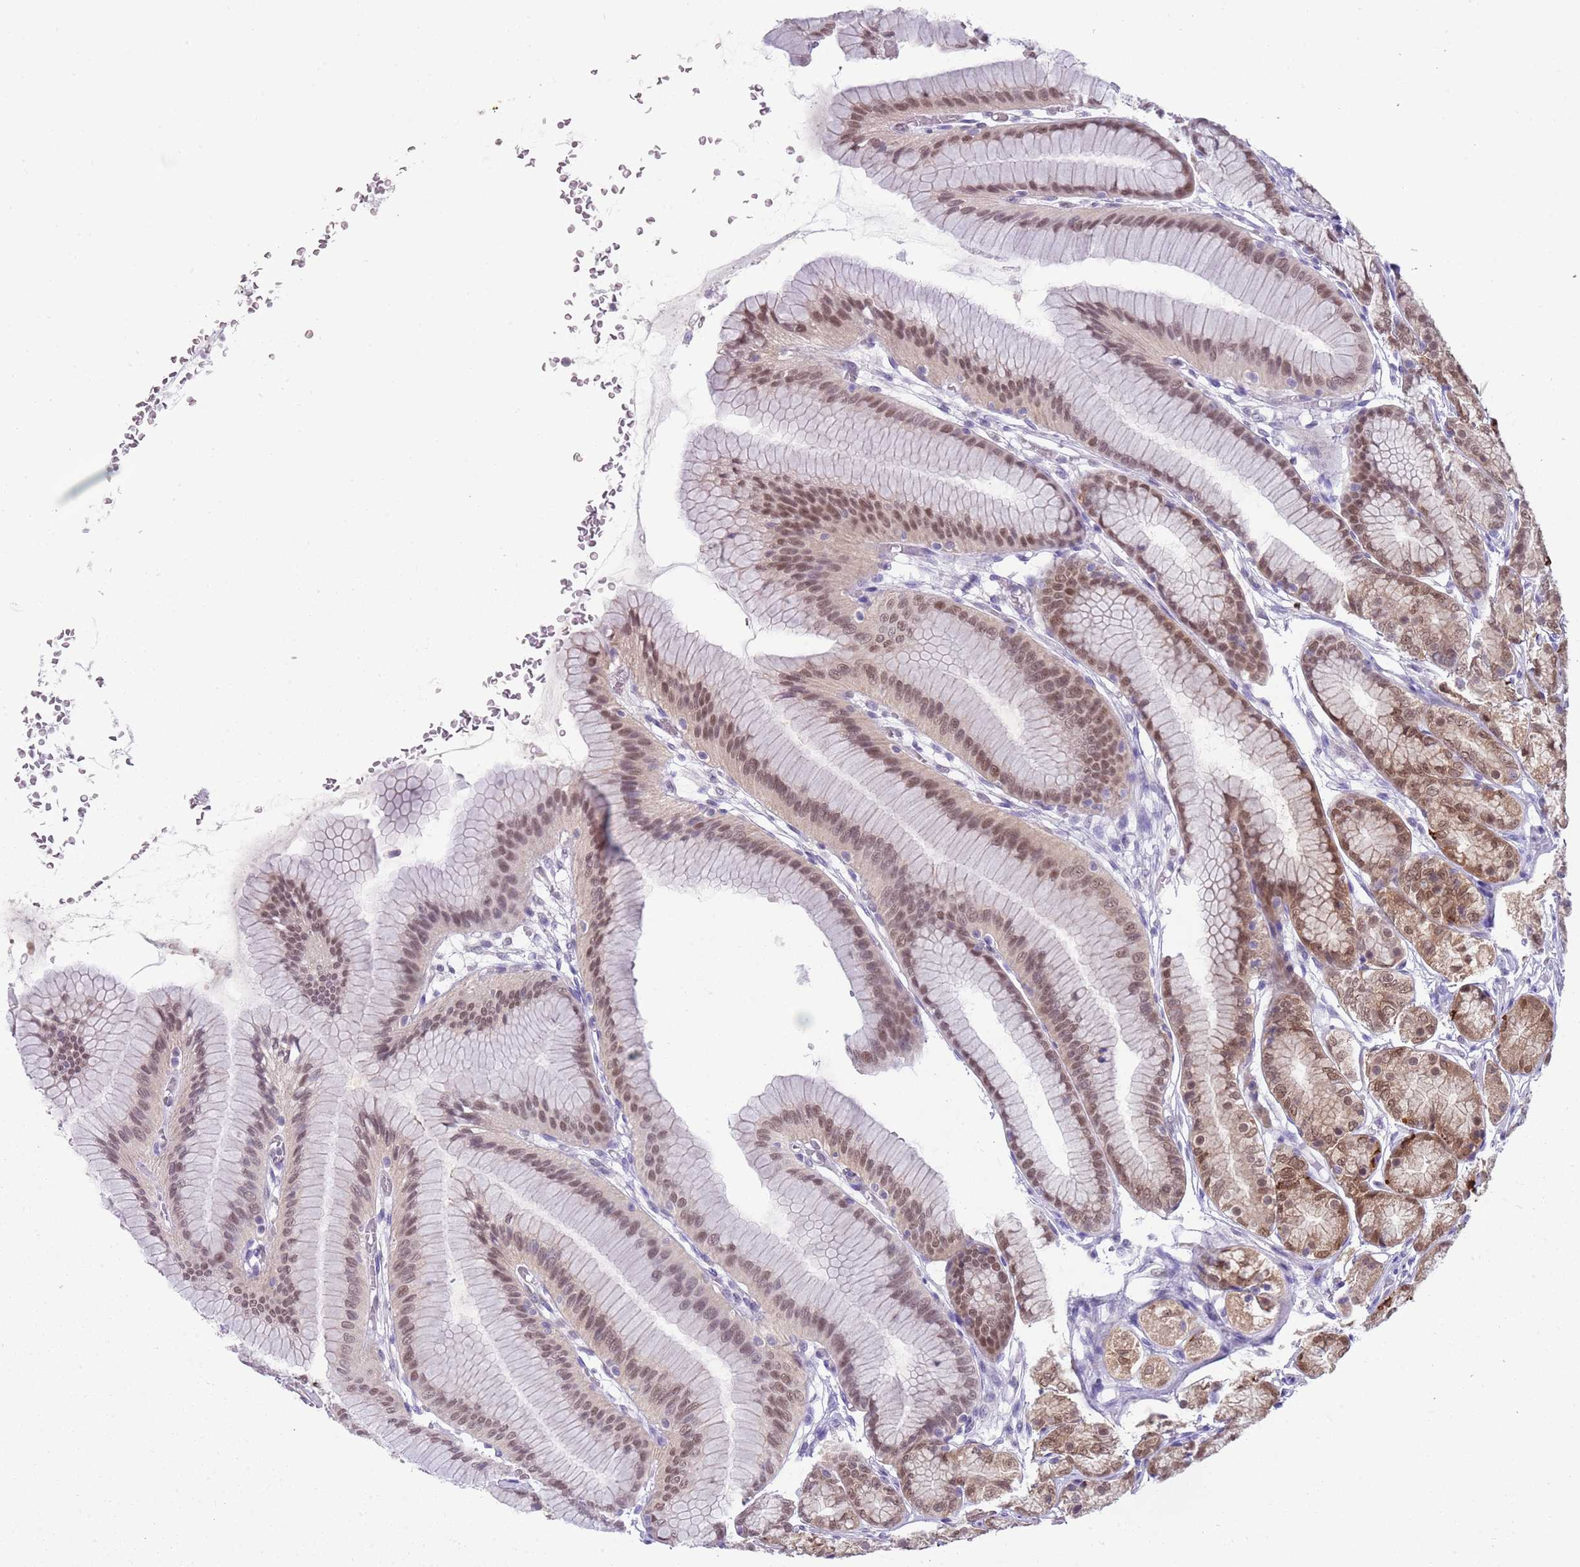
{"staining": {"intensity": "moderate", "quantity": ">75%", "location": "cytoplasmic/membranous,nuclear"}, "tissue": "stomach", "cell_type": "Glandular cells", "image_type": "normal", "snomed": [{"axis": "morphology", "description": "Normal tissue, NOS"}, {"axis": "morphology", "description": "Adenocarcinoma, NOS"}, {"axis": "morphology", "description": "Adenocarcinoma, High grade"}, {"axis": "topography", "description": "Stomach, upper"}, {"axis": "topography", "description": "Stomach"}], "caption": "IHC (DAB (3,3'-diaminobenzidine)) staining of benign human stomach reveals moderate cytoplasmic/membranous,nuclear protein positivity in approximately >75% of glandular cells.", "gene": "SEPHS2", "patient": {"sex": "female", "age": 65}}